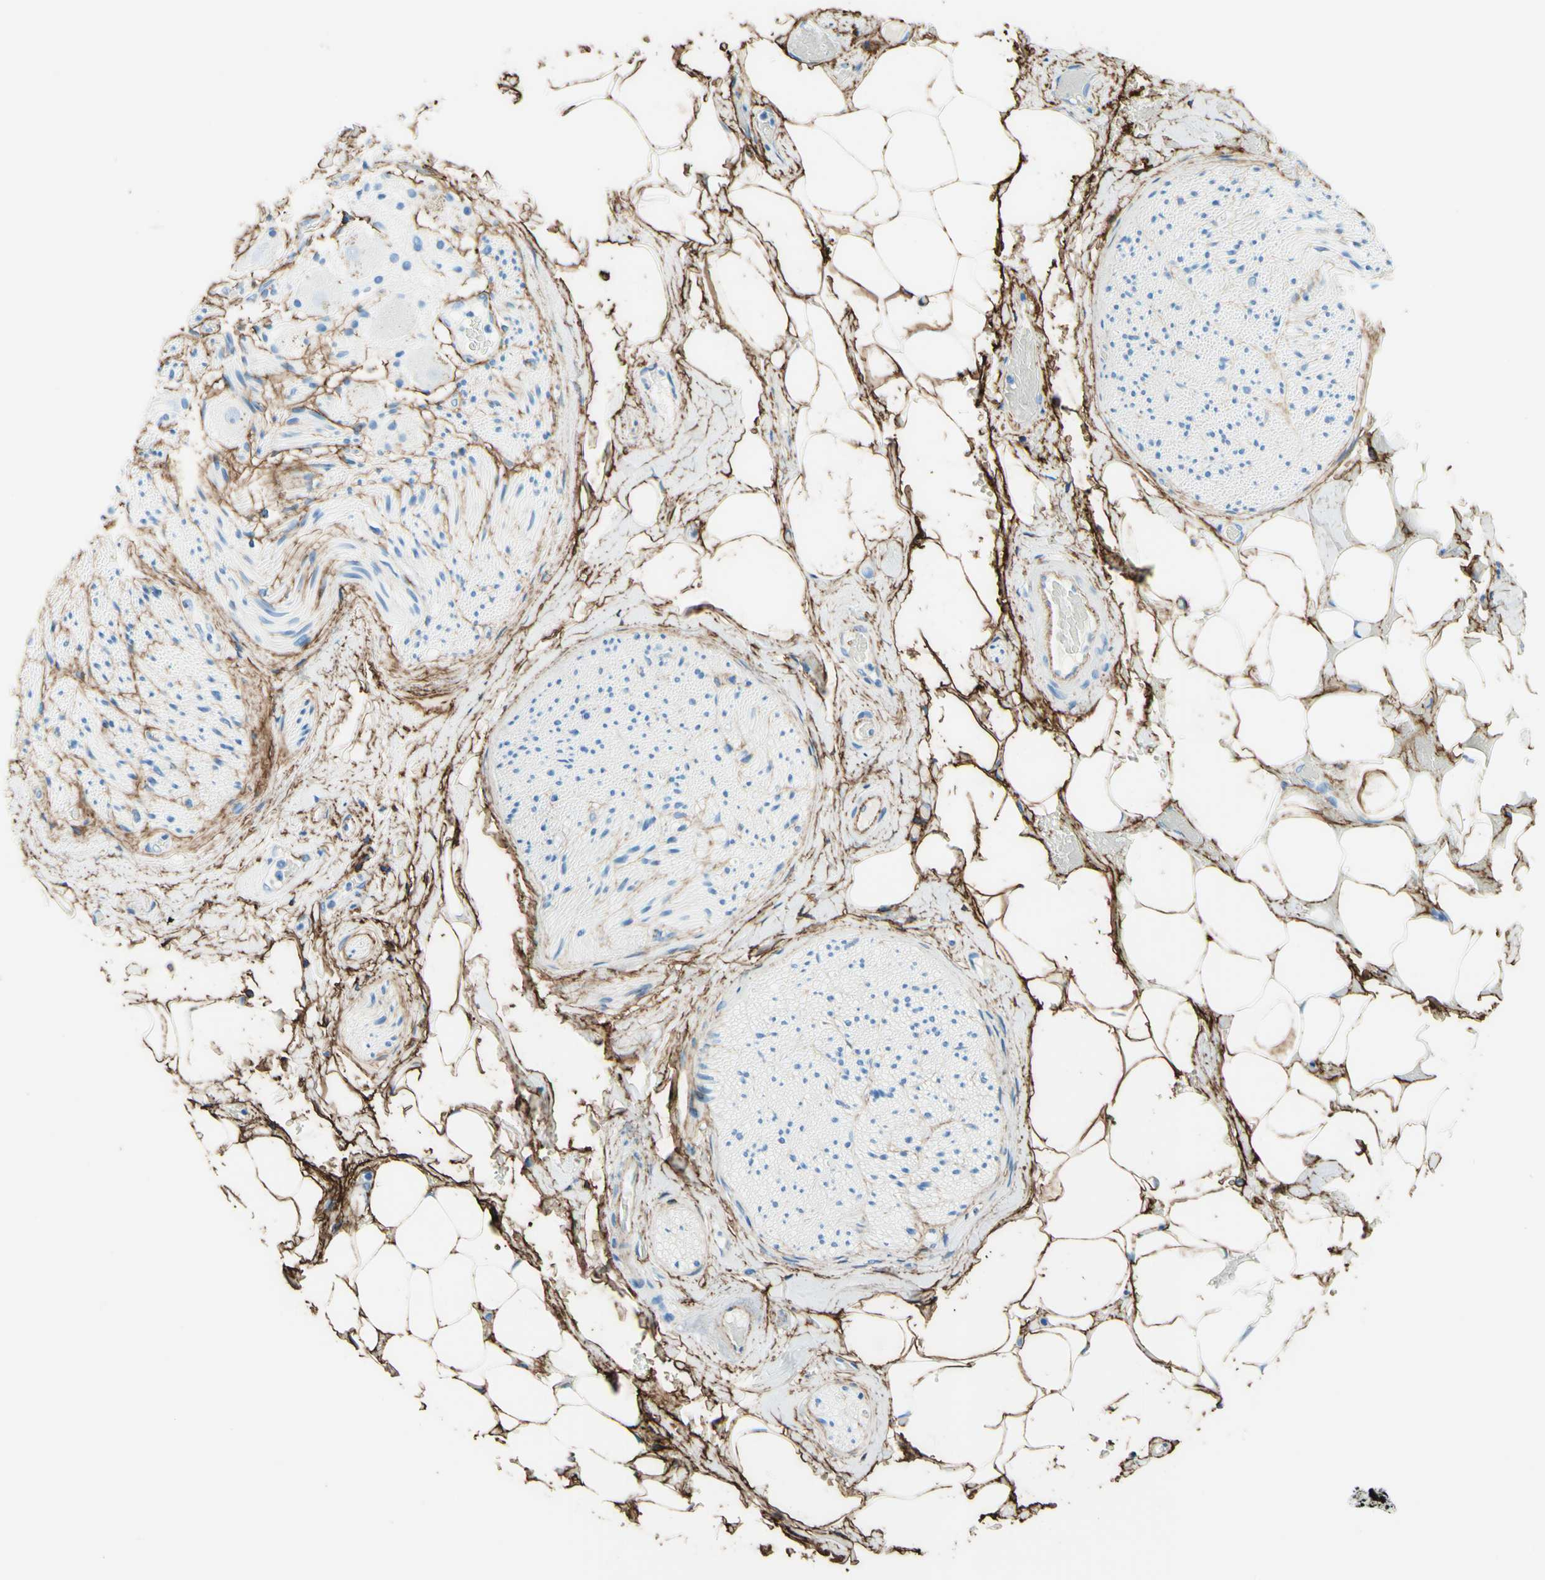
{"staining": {"intensity": "negative", "quantity": "none", "location": "none"}, "tissue": "adipose tissue", "cell_type": "Adipocytes", "image_type": "normal", "snomed": [{"axis": "morphology", "description": "Normal tissue, NOS"}, {"axis": "topography", "description": "Peripheral nerve tissue"}], "caption": "Photomicrograph shows no protein expression in adipocytes of unremarkable adipose tissue. (DAB (3,3'-diaminobenzidine) immunohistochemistry, high magnification).", "gene": "MFAP5", "patient": {"sex": "male", "age": 70}}